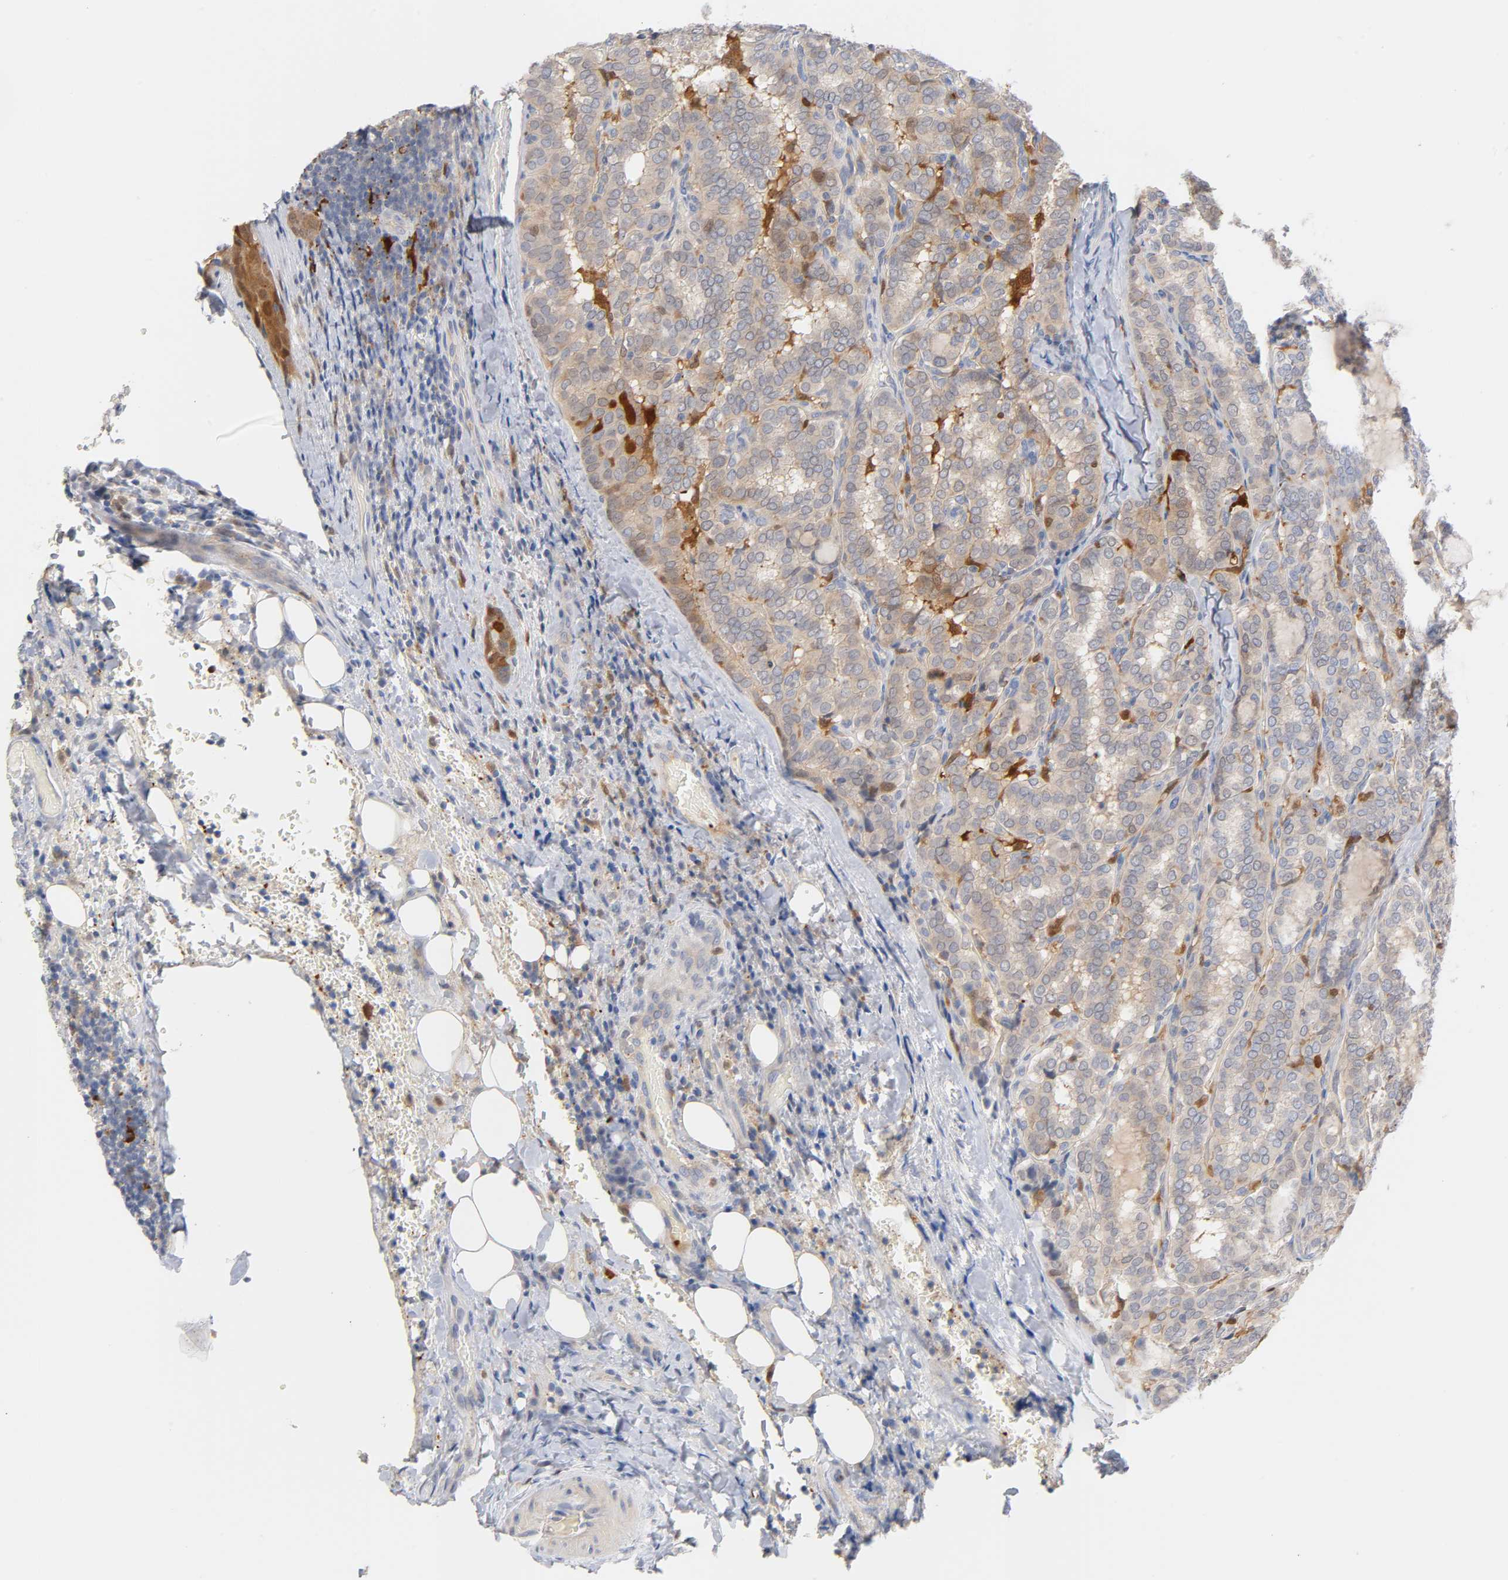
{"staining": {"intensity": "weak", "quantity": ">75%", "location": "cytoplasmic/membranous"}, "tissue": "thyroid cancer", "cell_type": "Tumor cells", "image_type": "cancer", "snomed": [{"axis": "morphology", "description": "Papillary adenocarcinoma, NOS"}, {"axis": "topography", "description": "Thyroid gland"}], "caption": "This photomicrograph displays immunohistochemistry staining of human papillary adenocarcinoma (thyroid), with low weak cytoplasmic/membranous positivity in approximately >75% of tumor cells.", "gene": "IL18", "patient": {"sex": "female", "age": 30}}